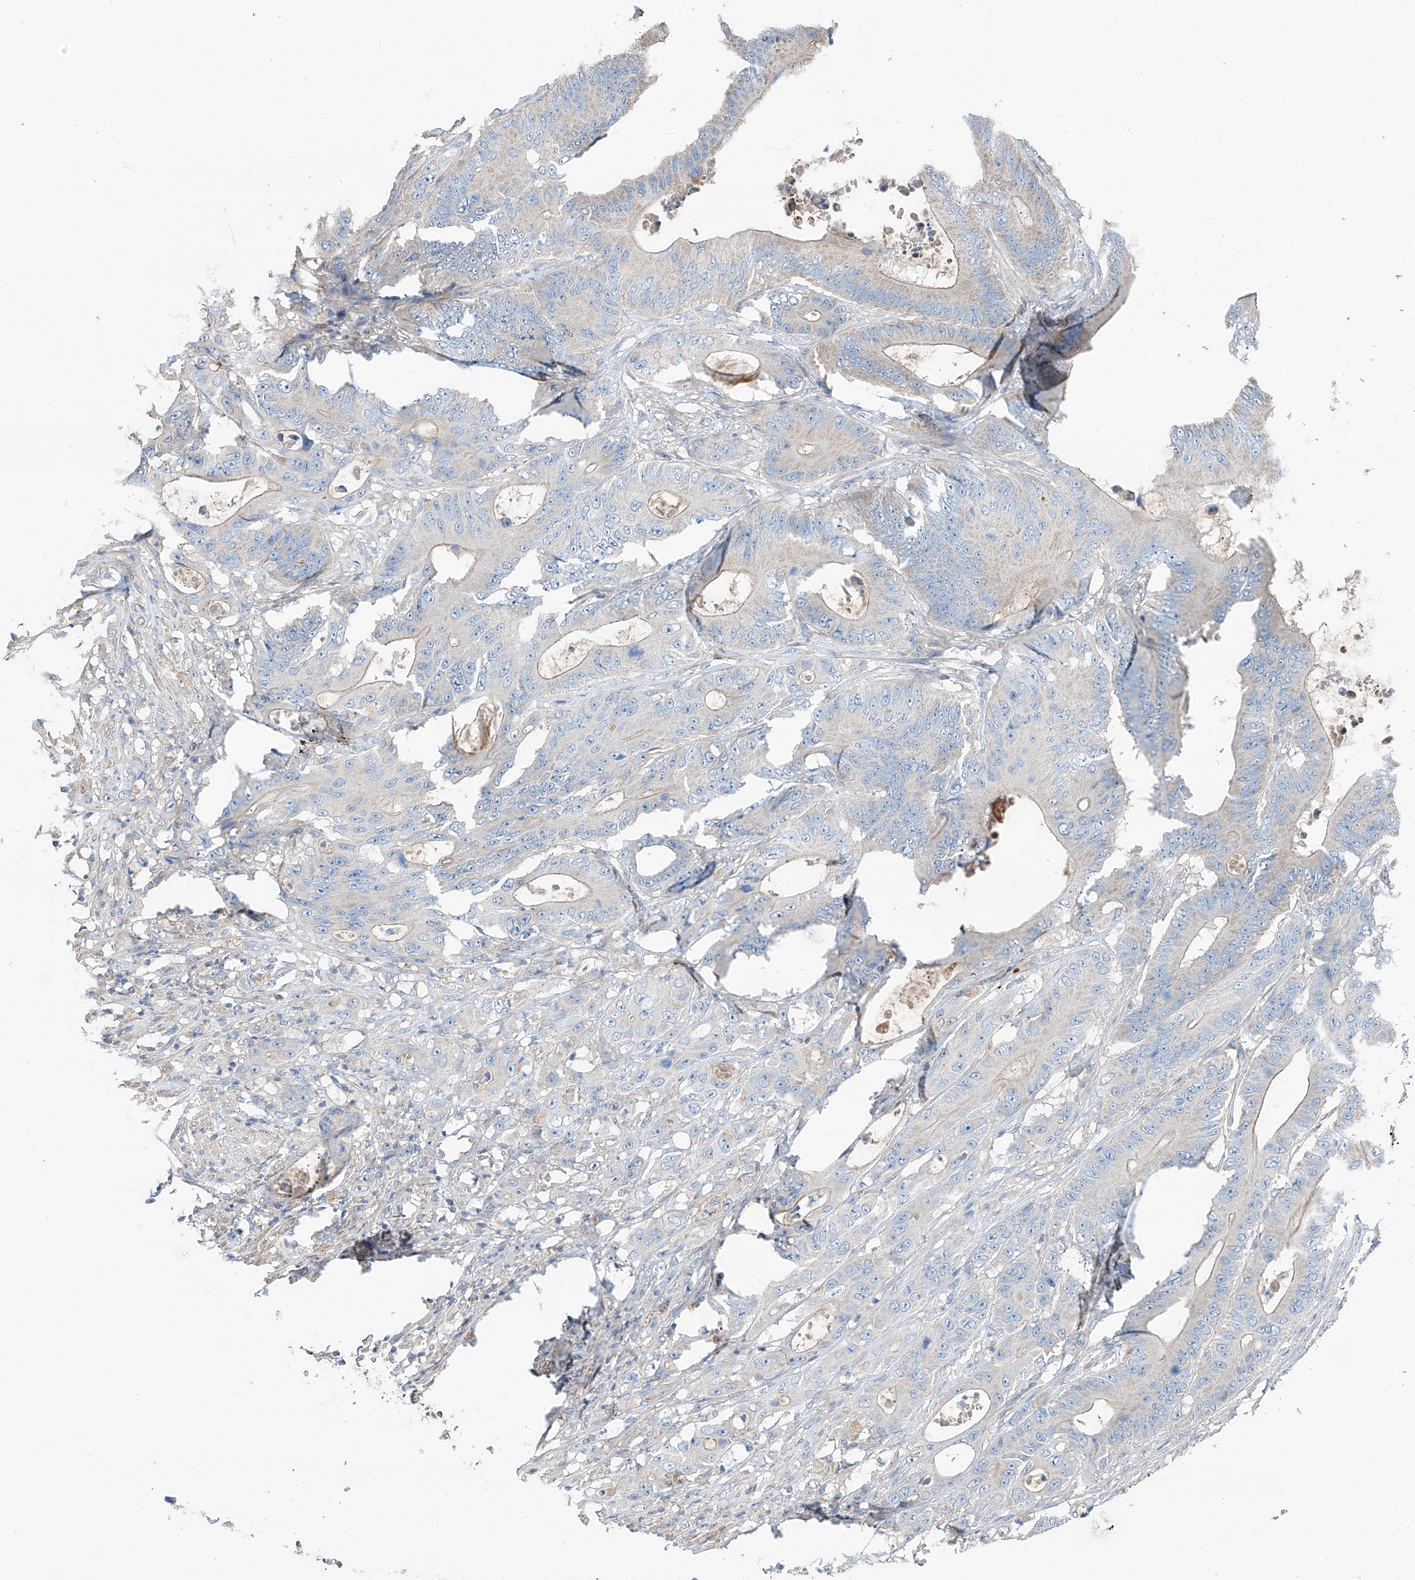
{"staining": {"intensity": "negative", "quantity": "none", "location": "none"}, "tissue": "colorectal cancer", "cell_type": "Tumor cells", "image_type": "cancer", "snomed": [{"axis": "morphology", "description": "Adenocarcinoma, NOS"}, {"axis": "topography", "description": "Colon"}], "caption": "This is an immunohistochemistry (IHC) histopathology image of human colorectal cancer (adenocarcinoma). There is no staining in tumor cells.", "gene": "SYN3", "patient": {"sex": "male", "age": 83}}